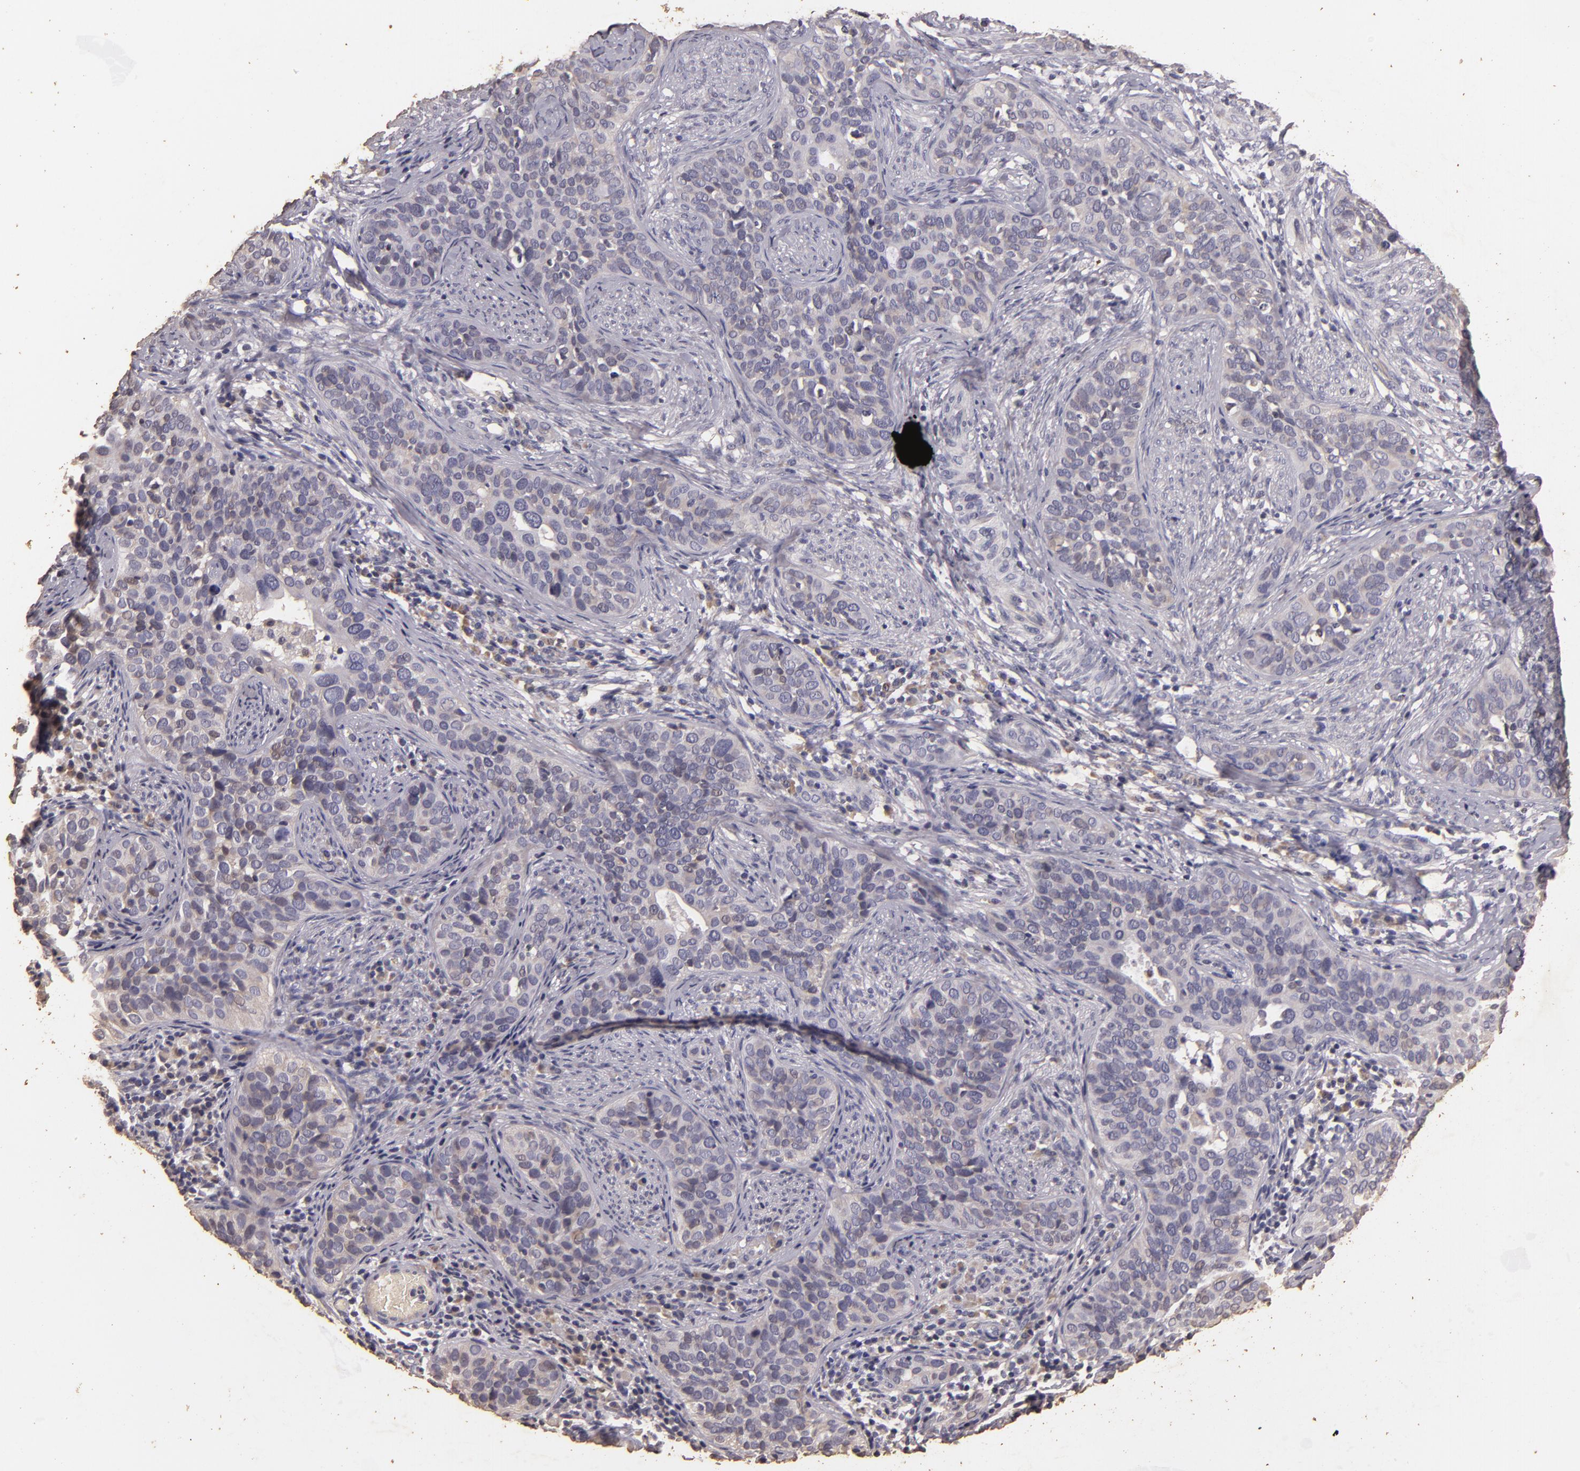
{"staining": {"intensity": "negative", "quantity": "none", "location": "none"}, "tissue": "cervical cancer", "cell_type": "Tumor cells", "image_type": "cancer", "snomed": [{"axis": "morphology", "description": "Squamous cell carcinoma, NOS"}, {"axis": "topography", "description": "Cervix"}], "caption": "High power microscopy image of an immunohistochemistry image of cervical cancer (squamous cell carcinoma), revealing no significant positivity in tumor cells.", "gene": "BCL2L13", "patient": {"sex": "female", "age": 31}}